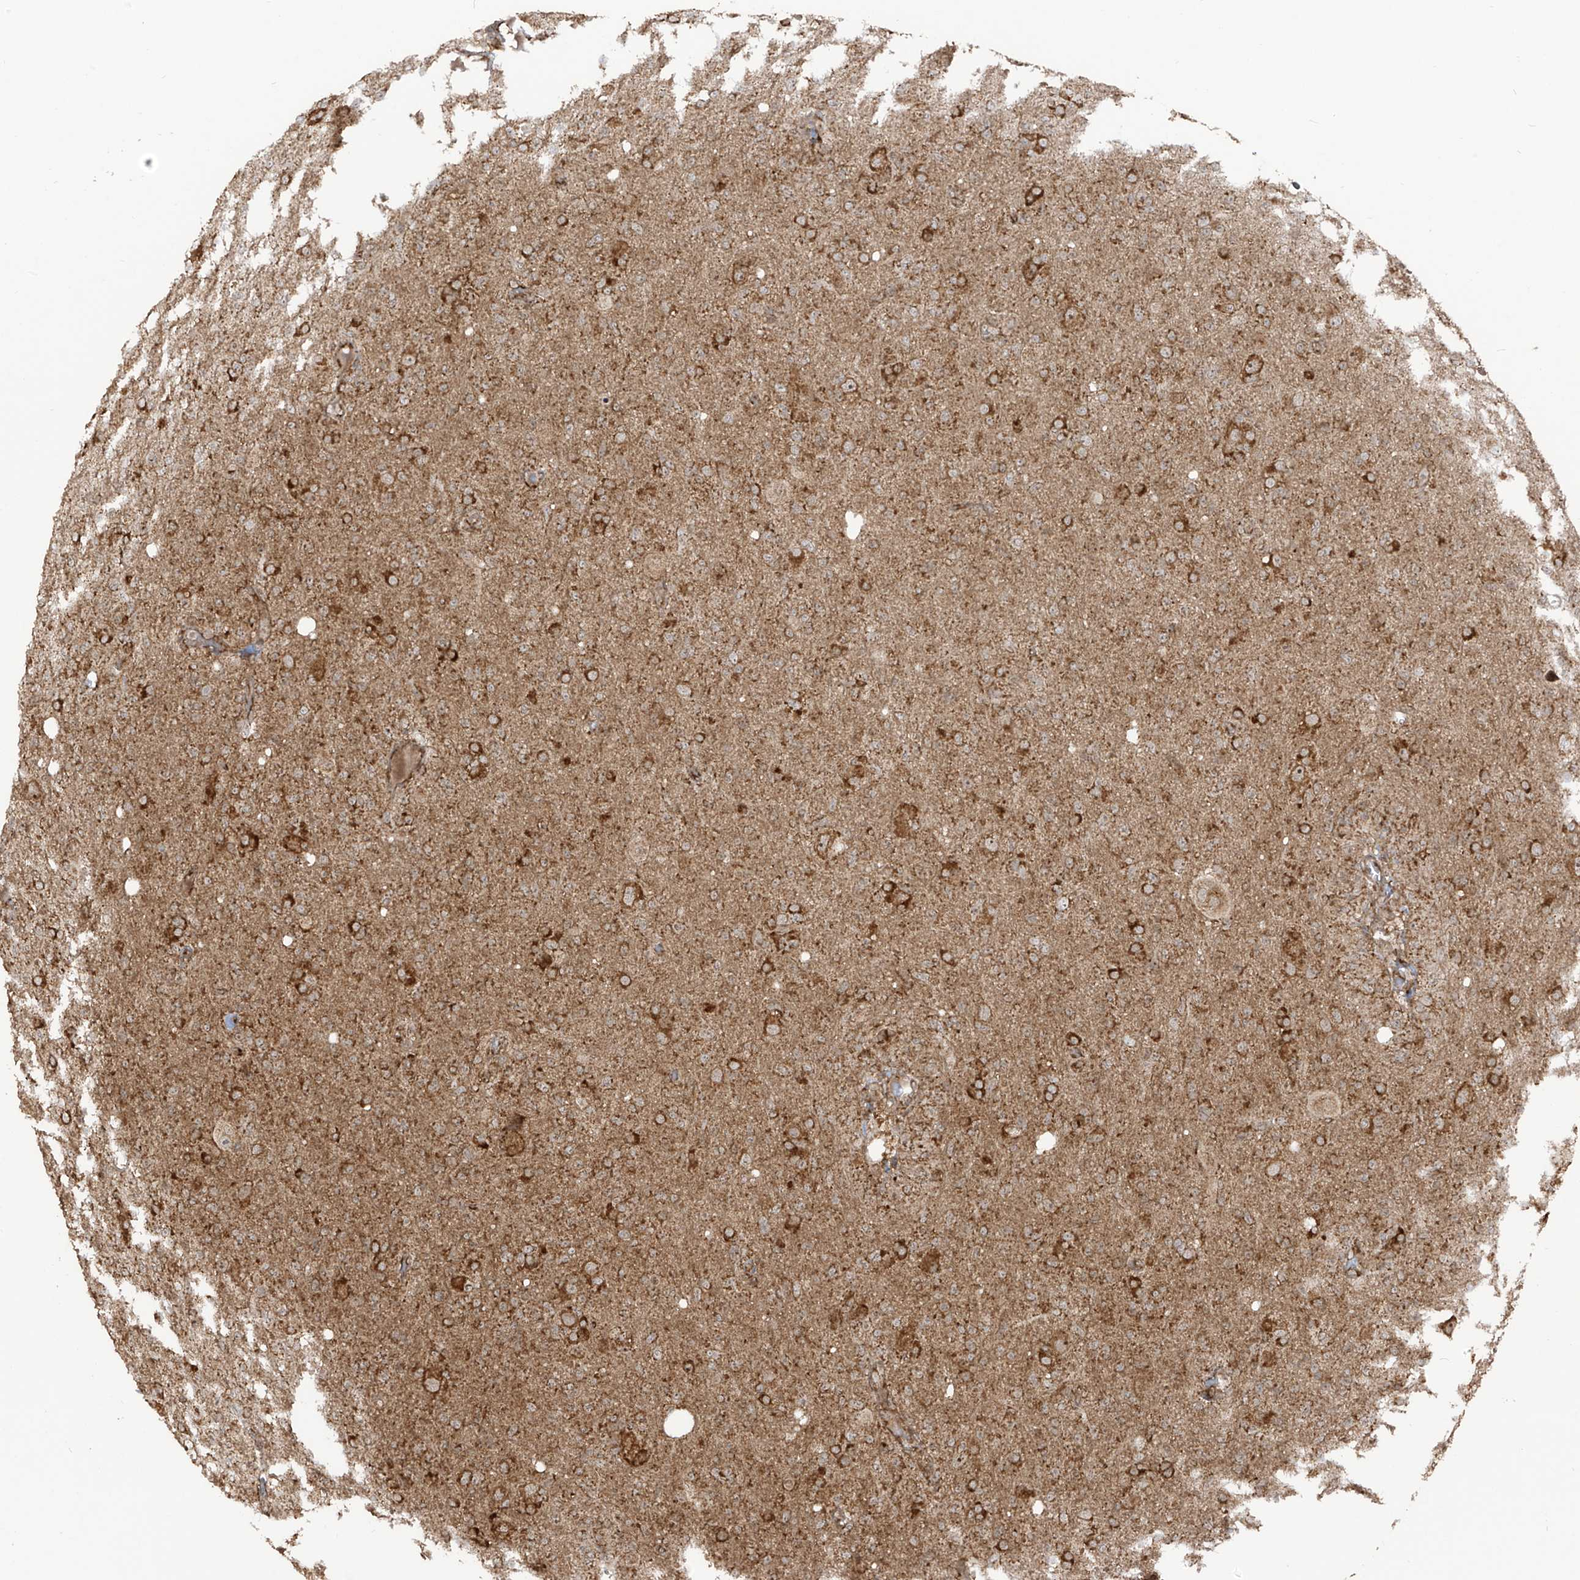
{"staining": {"intensity": "moderate", "quantity": ">75%", "location": "cytoplasmic/membranous"}, "tissue": "glioma", "cell_type": "Tumor cells", "image_type": "cancer", "snomed": [{"axis": "morphology", "description": "Glioma, malignant, High grade"}, {"axis": "topography", "description": "Brain"}], "caption": "Brown immunohistochemical staining in human glioma exhibits moderate cytoplasmic/membranous expression in approximately >75% of tumor cells.", "gene": "TRIM67", "patient": {"sex": "female", "age": 57}}